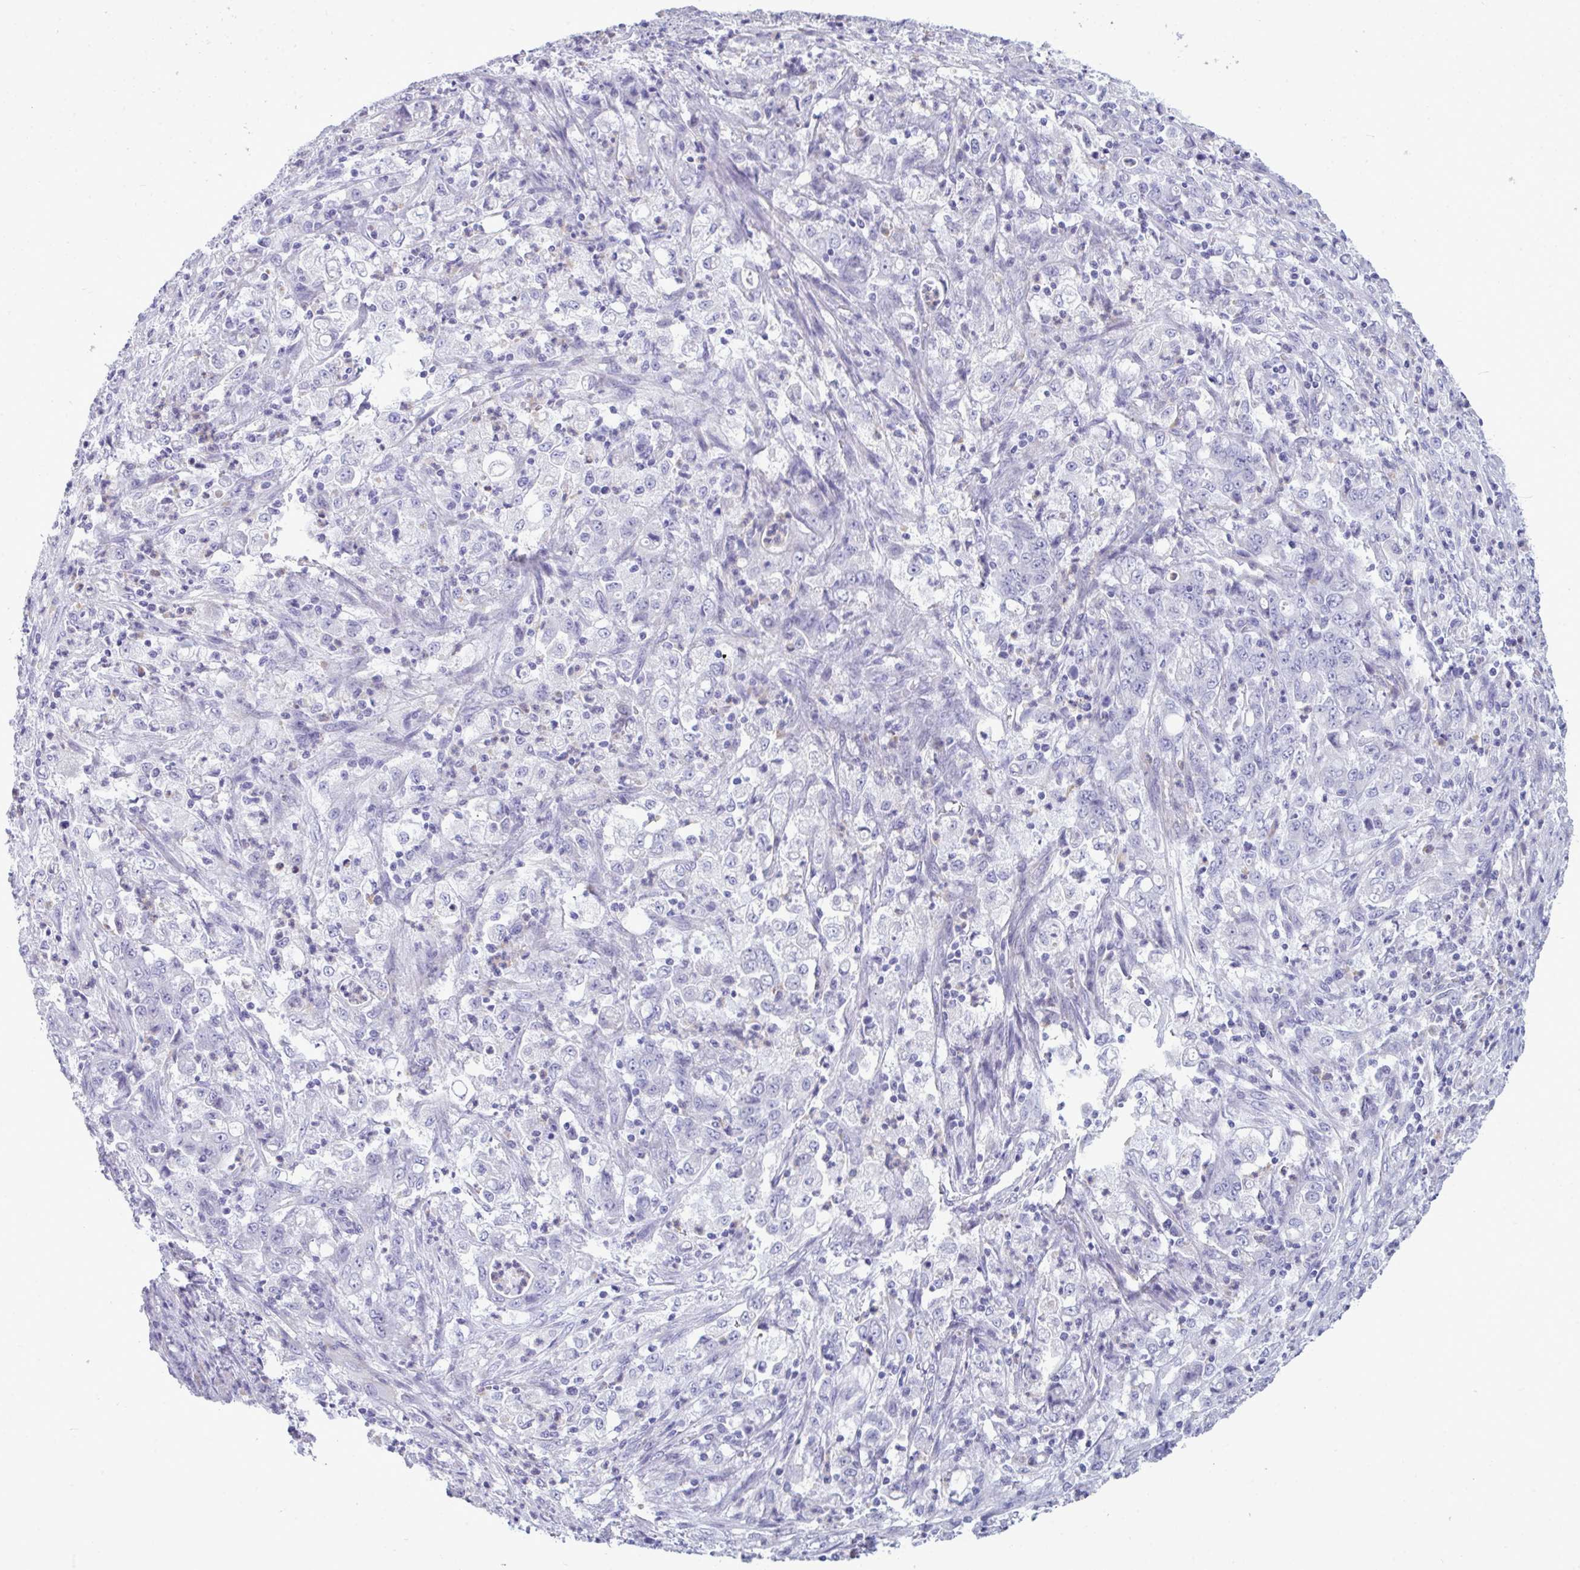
{"staining": {"intensity": "negative", "quantity": "none", "location": "none"}, "tissue": "stomach cancer", "cell_type": "Tumor cells", "image_type": "cancer", "snomed": [{"axis": "morphology", "description": "Adenocarcinoma, NOS"}, {"axis": "topography", "description": "Stomach, lower"}], "caption": "DAB (3,3'-diaminobenzidine) immunohistochemical staining of human stomach adenocarcinoma demonstrates no significant staining in tumor cells.", "gene": "MYH10", "patient": {"sex": "female", "age": 71}}